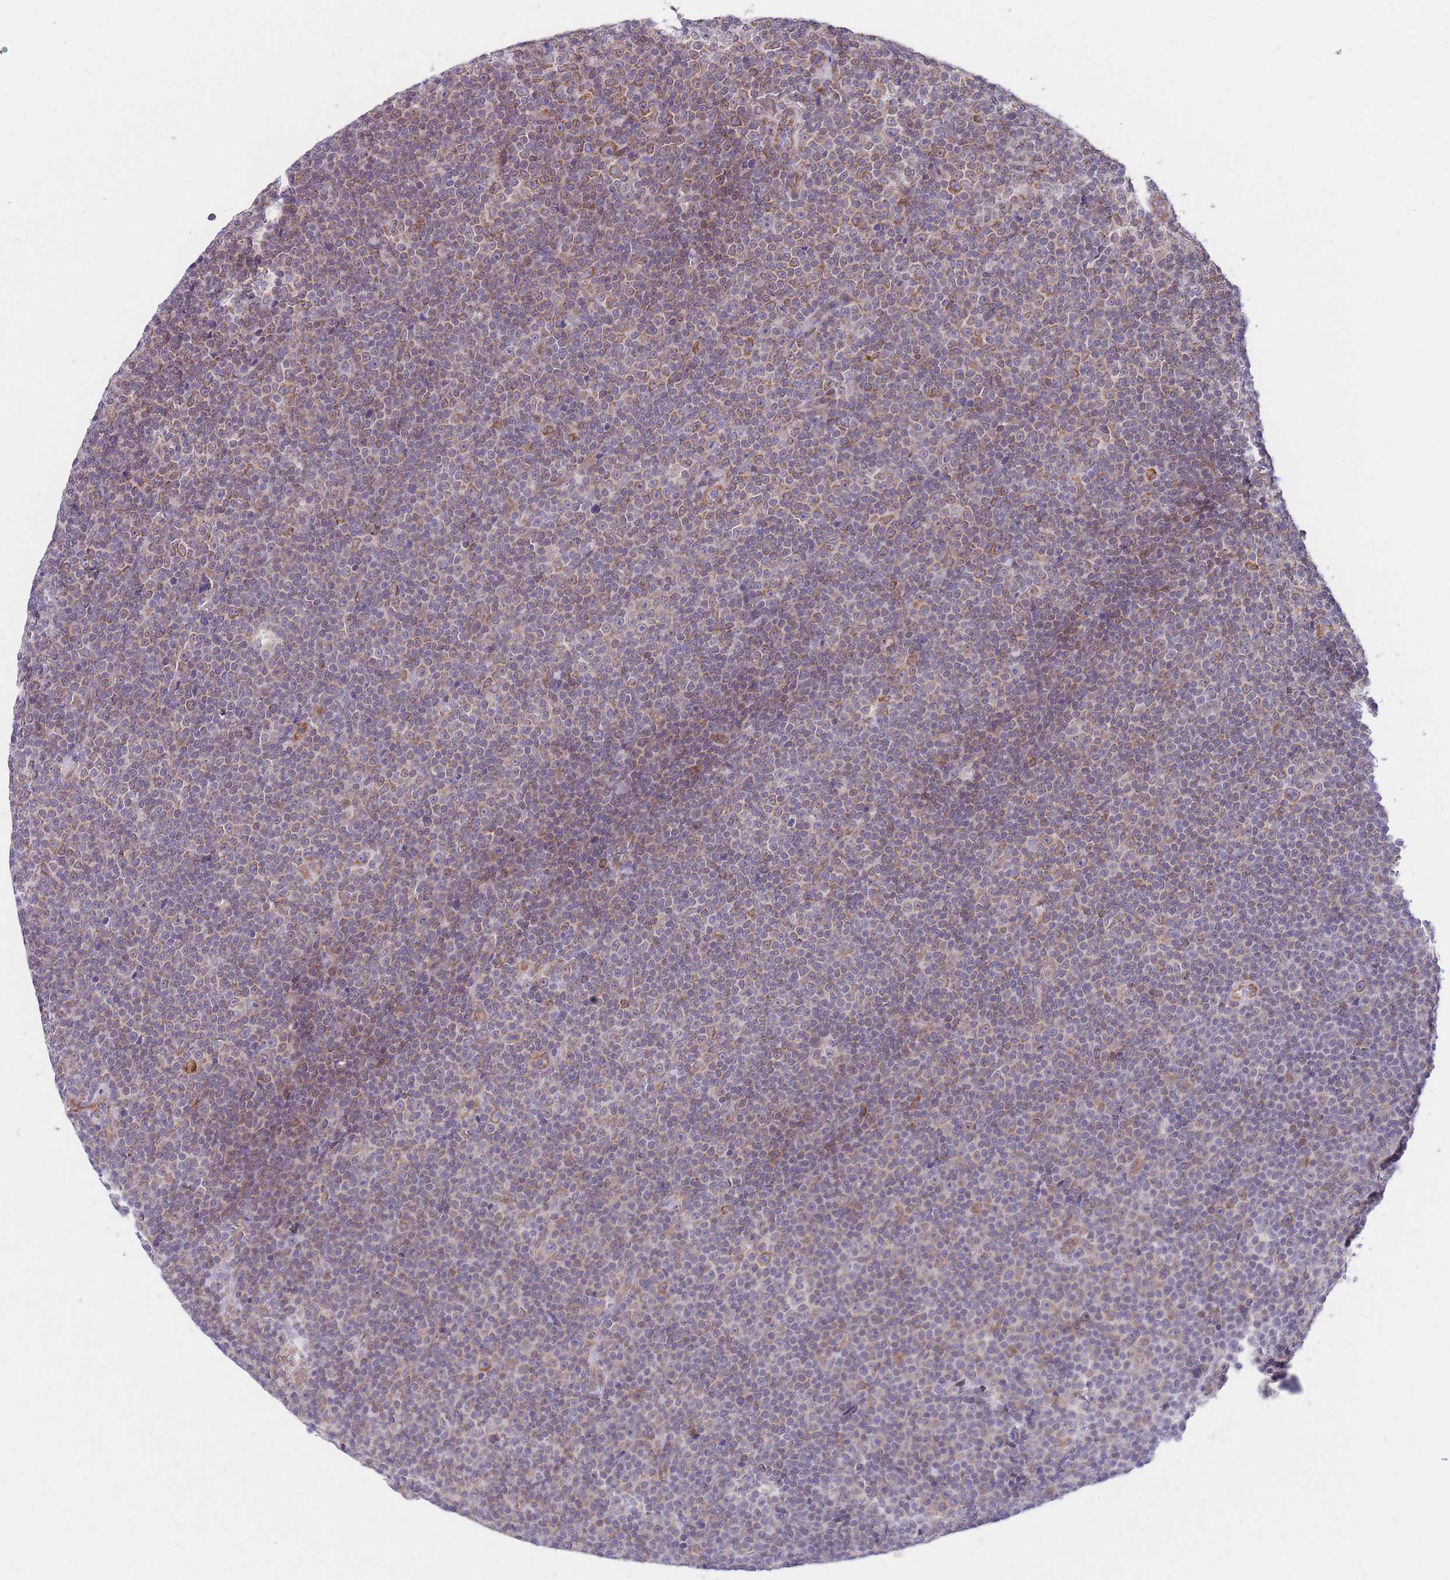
{"staining": {"intensity": "weak", "quantity": "<25%", "location": "cytoplasmic/membranous"}, "tissue": "lymphoma", "cell_type": "Tumor cells", "image_type": "cancer", "snomed": [{"axis": "morphology", "description": "Malignant lymphoma, non-Hodgkin's type, Low grade"}, {"axis": "topography", "description": "Lymph node"}], "caption": "This is an immunohistochemistry photomicrograph of human lymphoma. There is no positivity in tumor cells.", "gene": "AK9", "patient": {"sex": "female", "age": 67}}